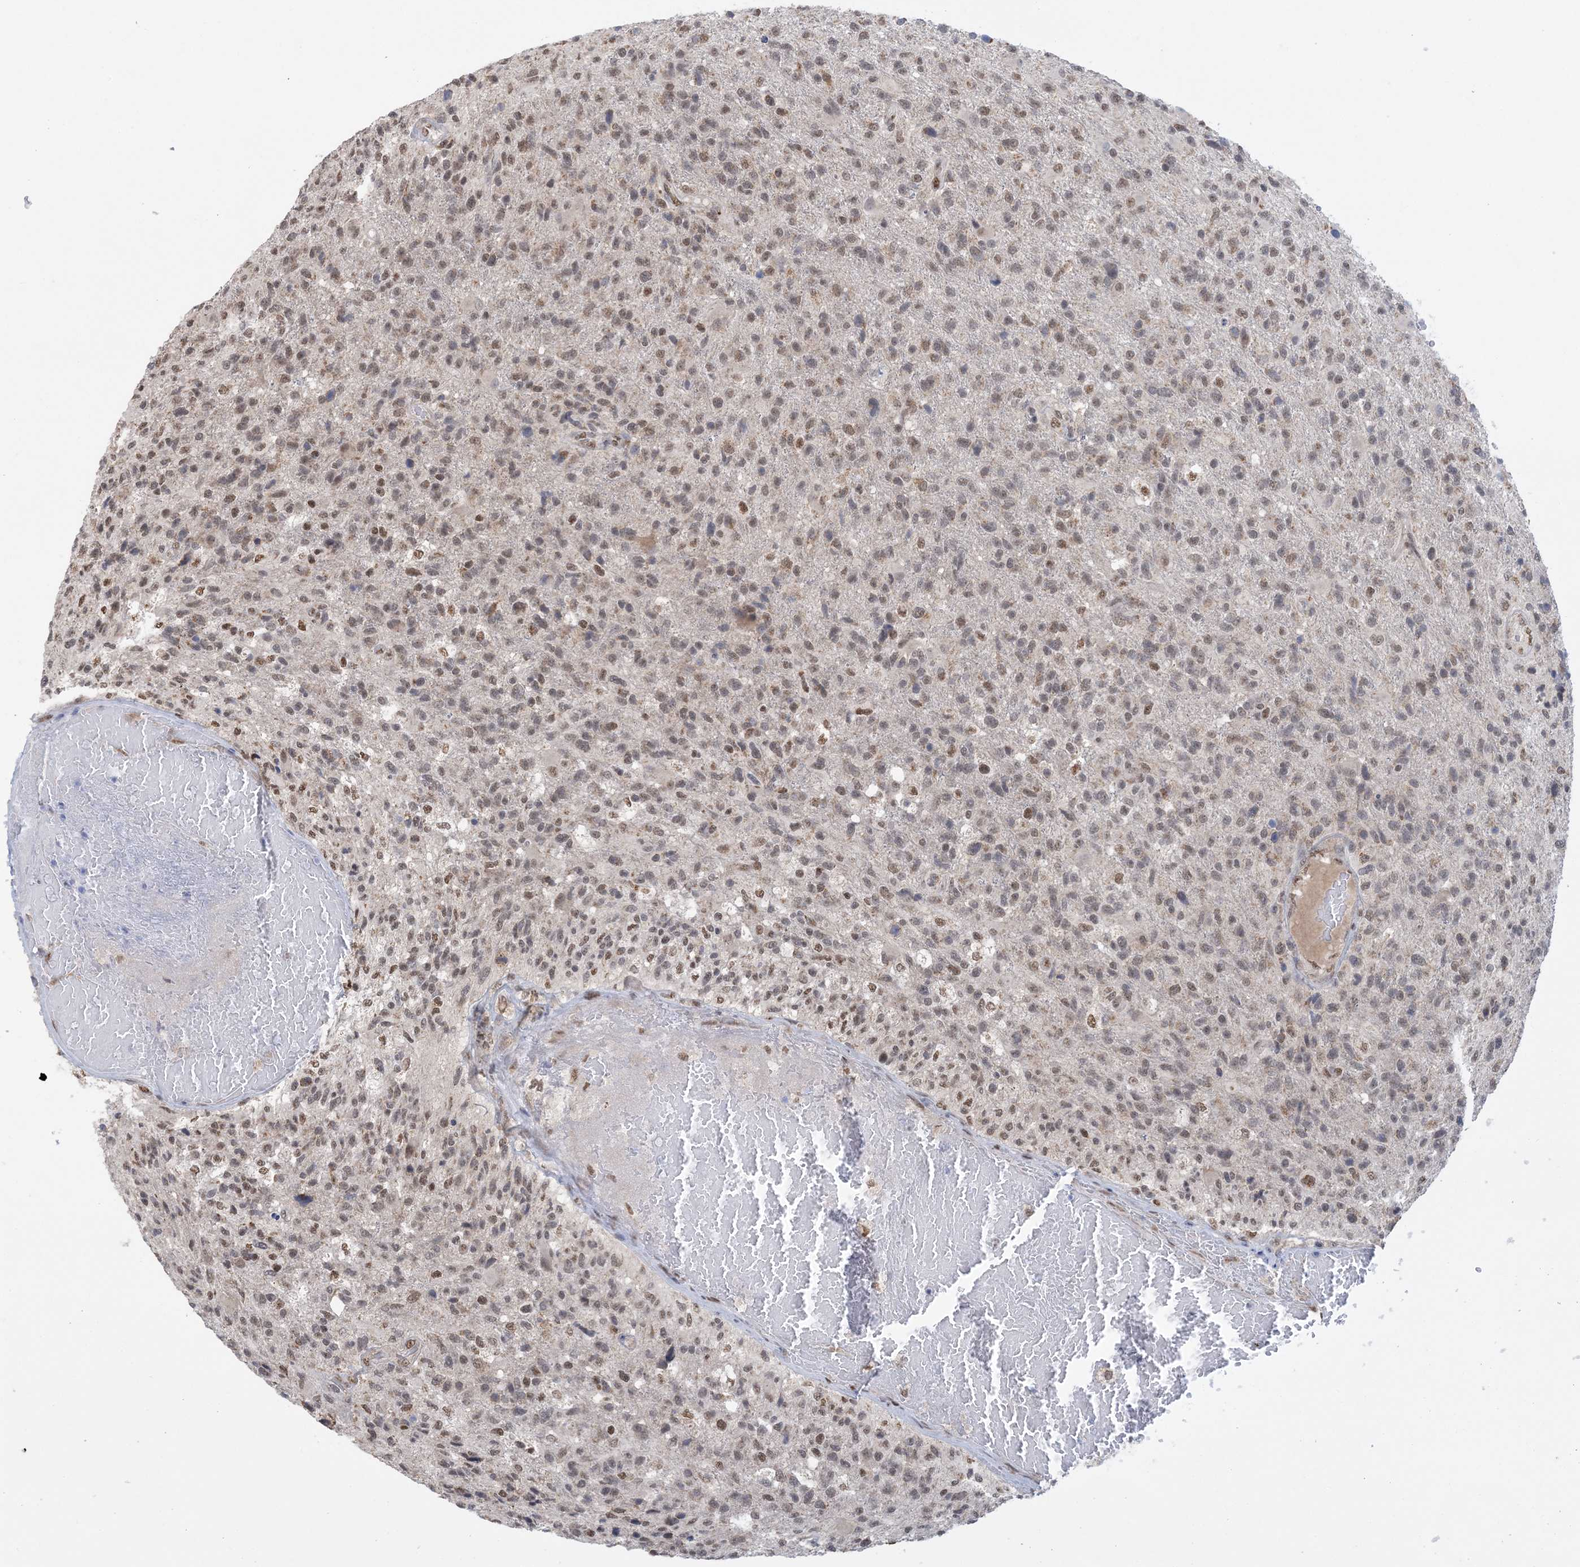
{"staining": {"intensity": "moderate", "quantity": ">75%", "location": "nuclear"}, "tissue": "glioma", "cell_type": "Tumor cells", "image_type": "cancer", "snomed": [{"axis": "morphology", "description": "Glioma, malignant, High grade"}, {"axis": "topography", "description": "Brain"}], "caption": "Glioma tissue displays moderate nuclear expression in about >75% of tumor cells", "gene": "TRMT10C", "patient": {"sex": "male", "age": 72}}